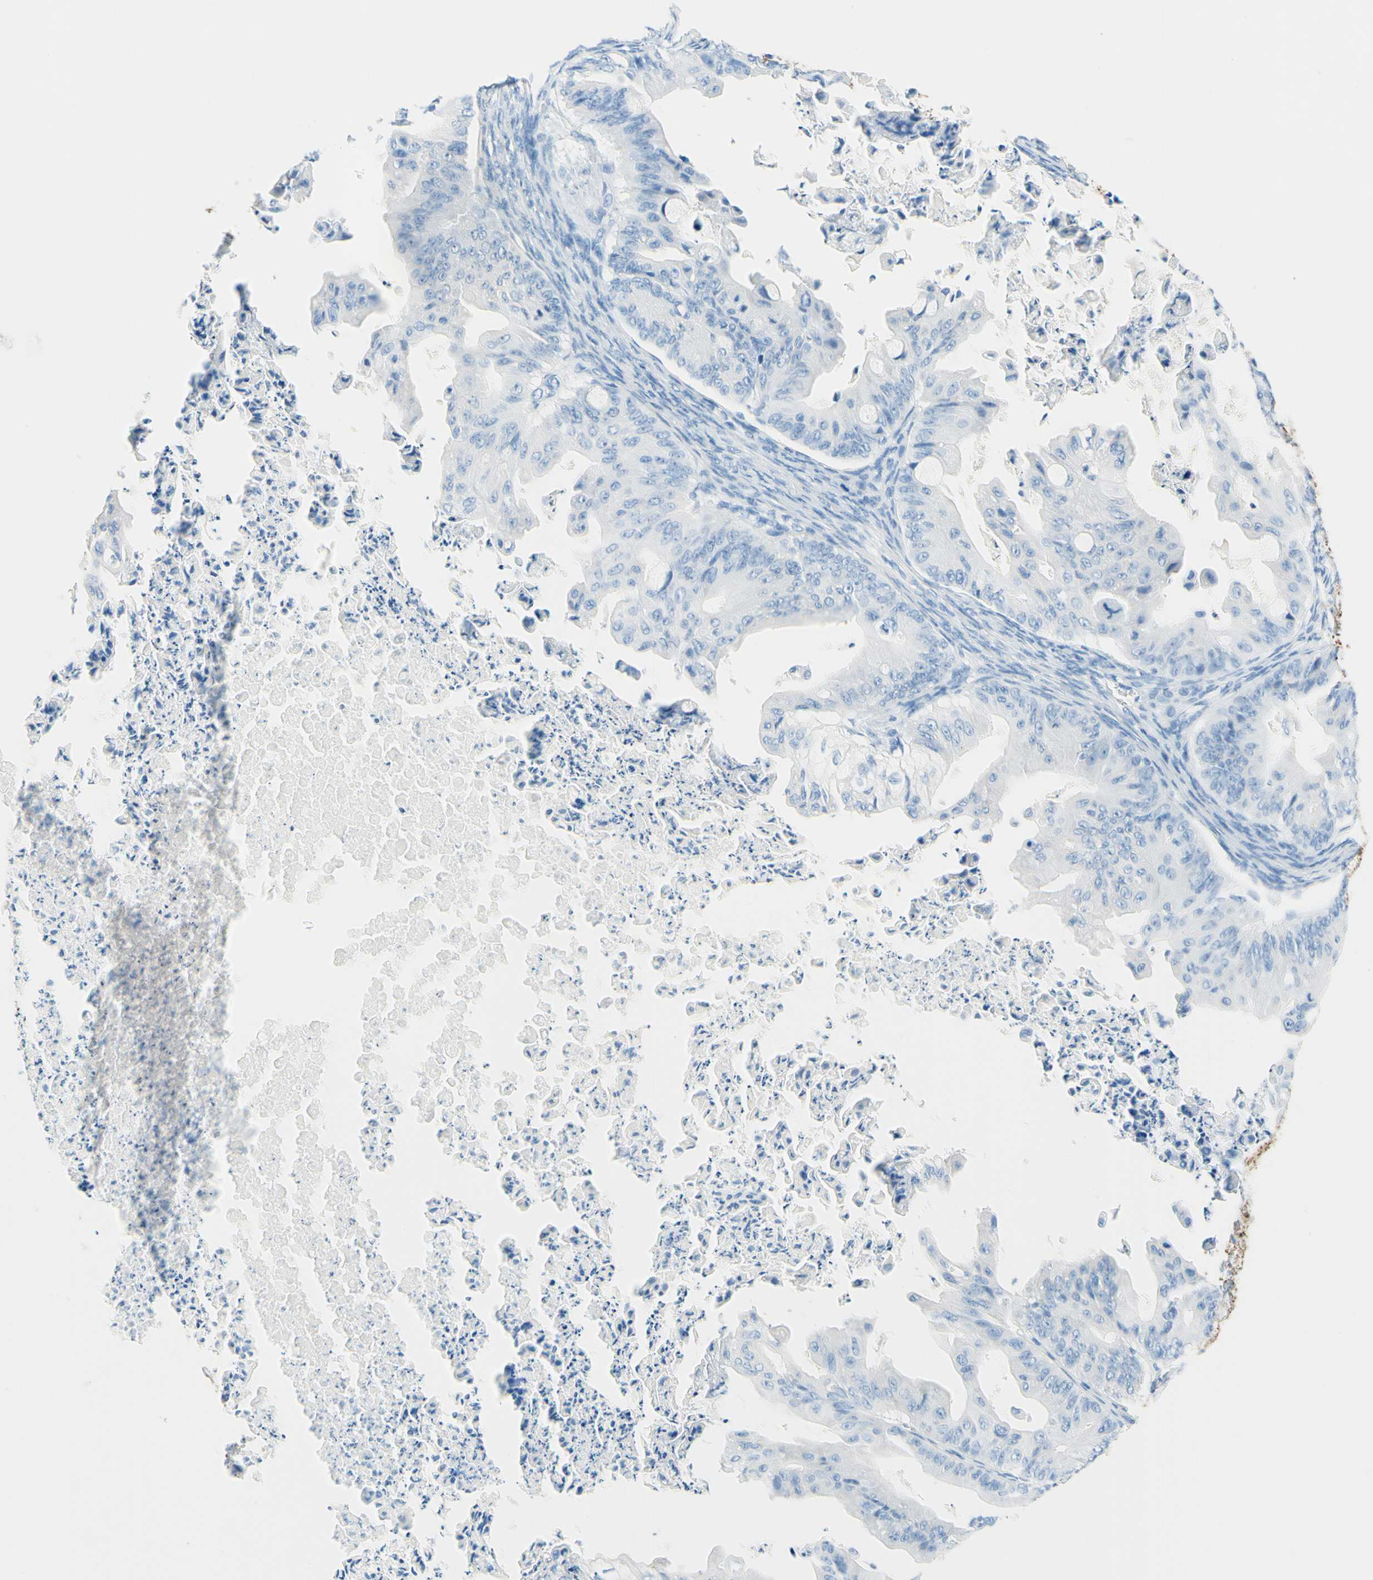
{"staining": {"intensity": "negative", "quantity": "none", "location": "none"}, "tissue": "ovarian cancer", "cell_type": "Tumor cells", "image_type": "cancer", "snomed": [{"axis": "morphology", "description": "Cystadenocarcinoma, mucinous, NOS"}, {"axis": "topography", "description": "Ovary"}], "caption": "Tumor cells are negative for brown protein staining in mucinous cystadenocarcinoma (ovarian). (IHC, brightfield microscopy, high magnification).", "gene": "MFAP5", "patient": {"sex": "female", "age": 37}}